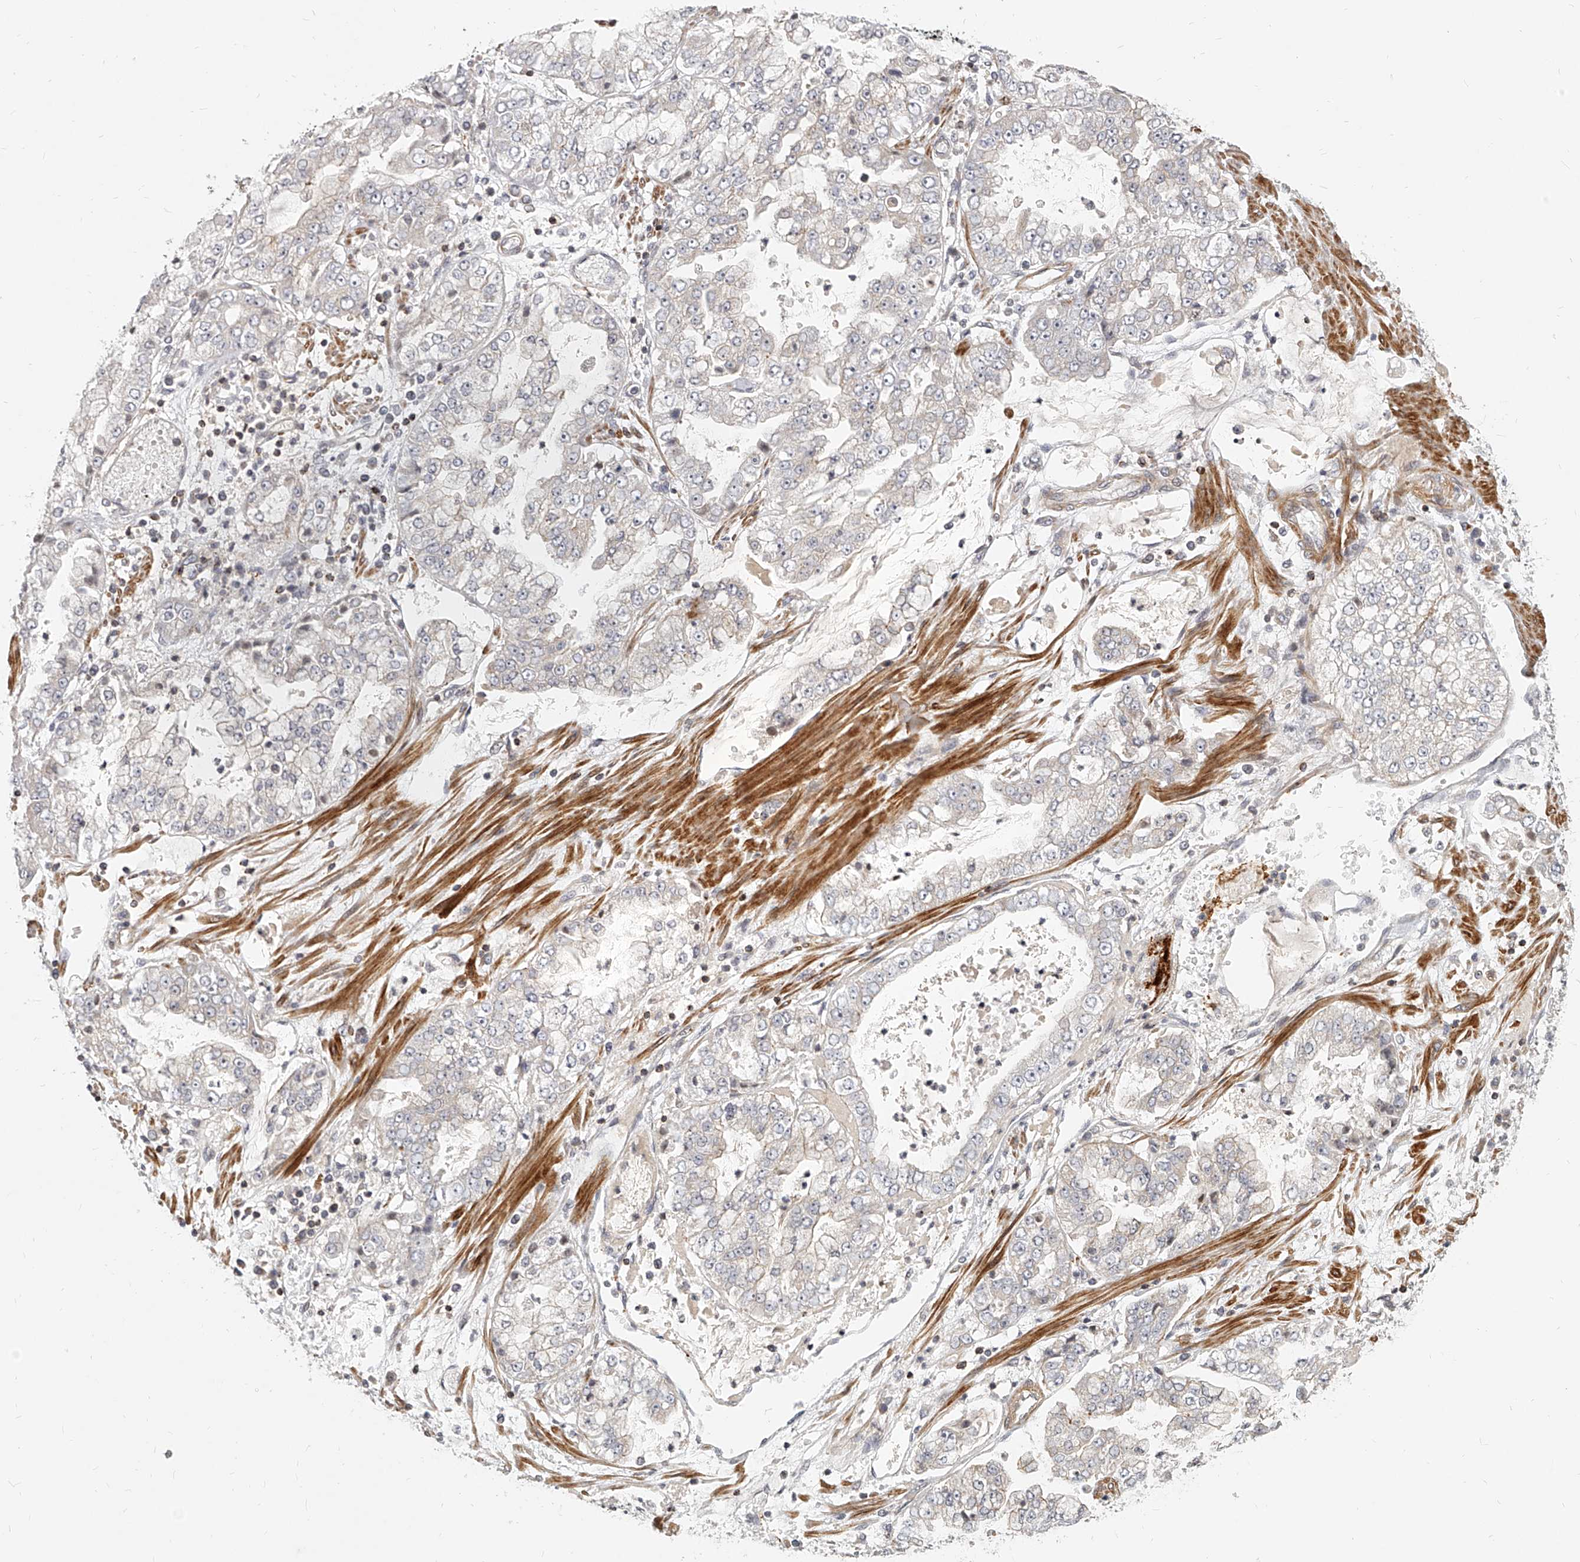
{"staining": {"intensity": "negative", "quantity": "none", "location": "none"}, "tissue": "stomach cancer", "cell_type": "Tumor cells", "image_type": "cancer", "snomed": [{"axis": "morphology", "description": "Adenocarcinoma, NOS"}, {"axis": "topography", "description": "Stomach"}], "caption": "Tumor cells show no significant protein expression in stomach cancer (adenocarcinoma).", "gene": "SLC37A1", "patient": {"sex": "male", "age": 76}}